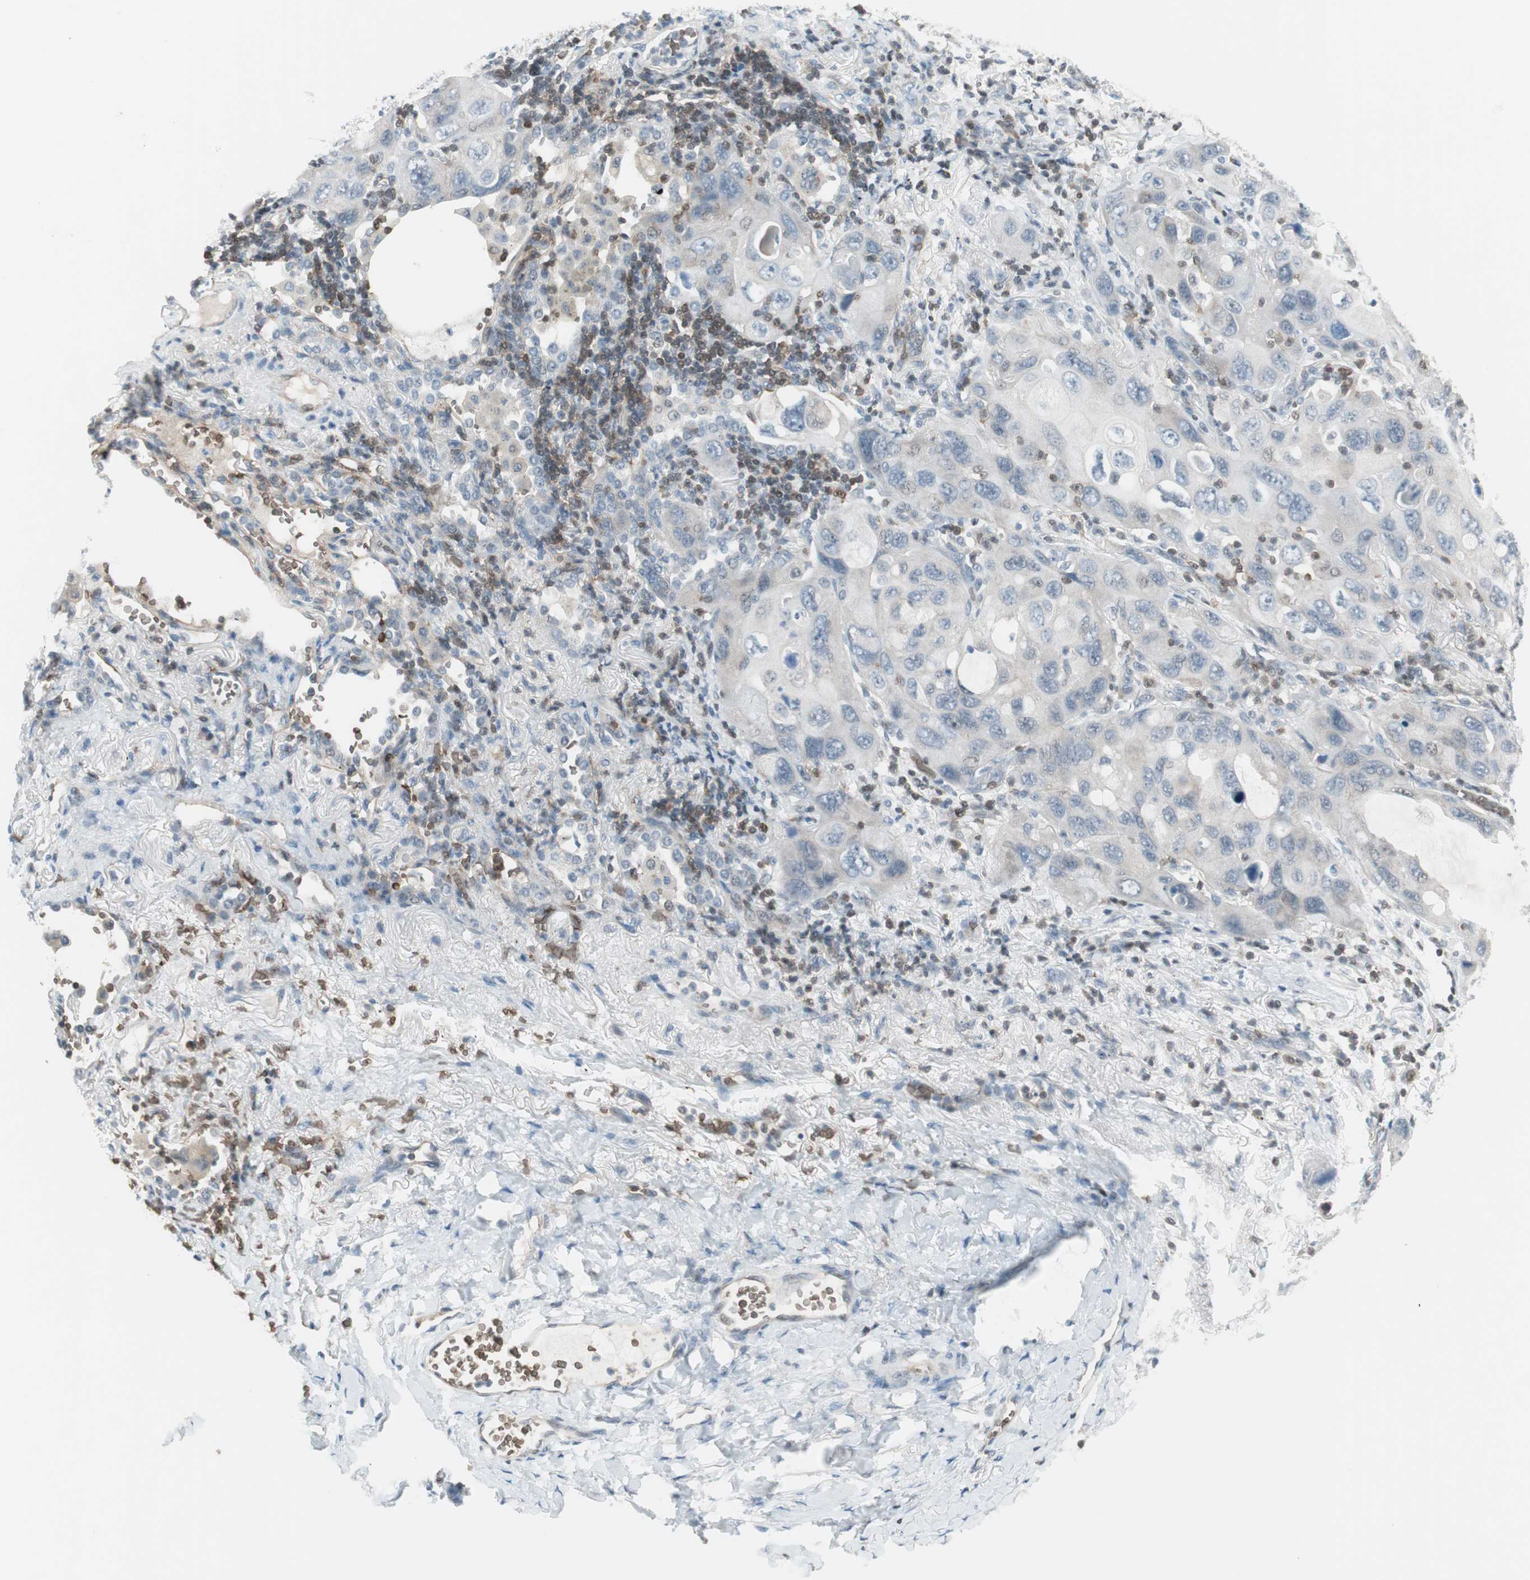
{"staining": {"intensity": "negative", "quantity": "none", "location": "none"}, "tissue": "lung cancer", "cell_type": "Tumor cells", "image_type": "cancer", "snomed": [{"axis": "morphology", "description": "Squamous cell carcinoma, NOS"}, {"axis": "topography", "description": "Lung"}], "caption": "A histopathology image of lung cancer (squamous cell carcinoma) stained for a protein reveals no brown staining in tumor cells.", "gene": "MAP4K1", "patient": {"sex": "female", "age": 73}}